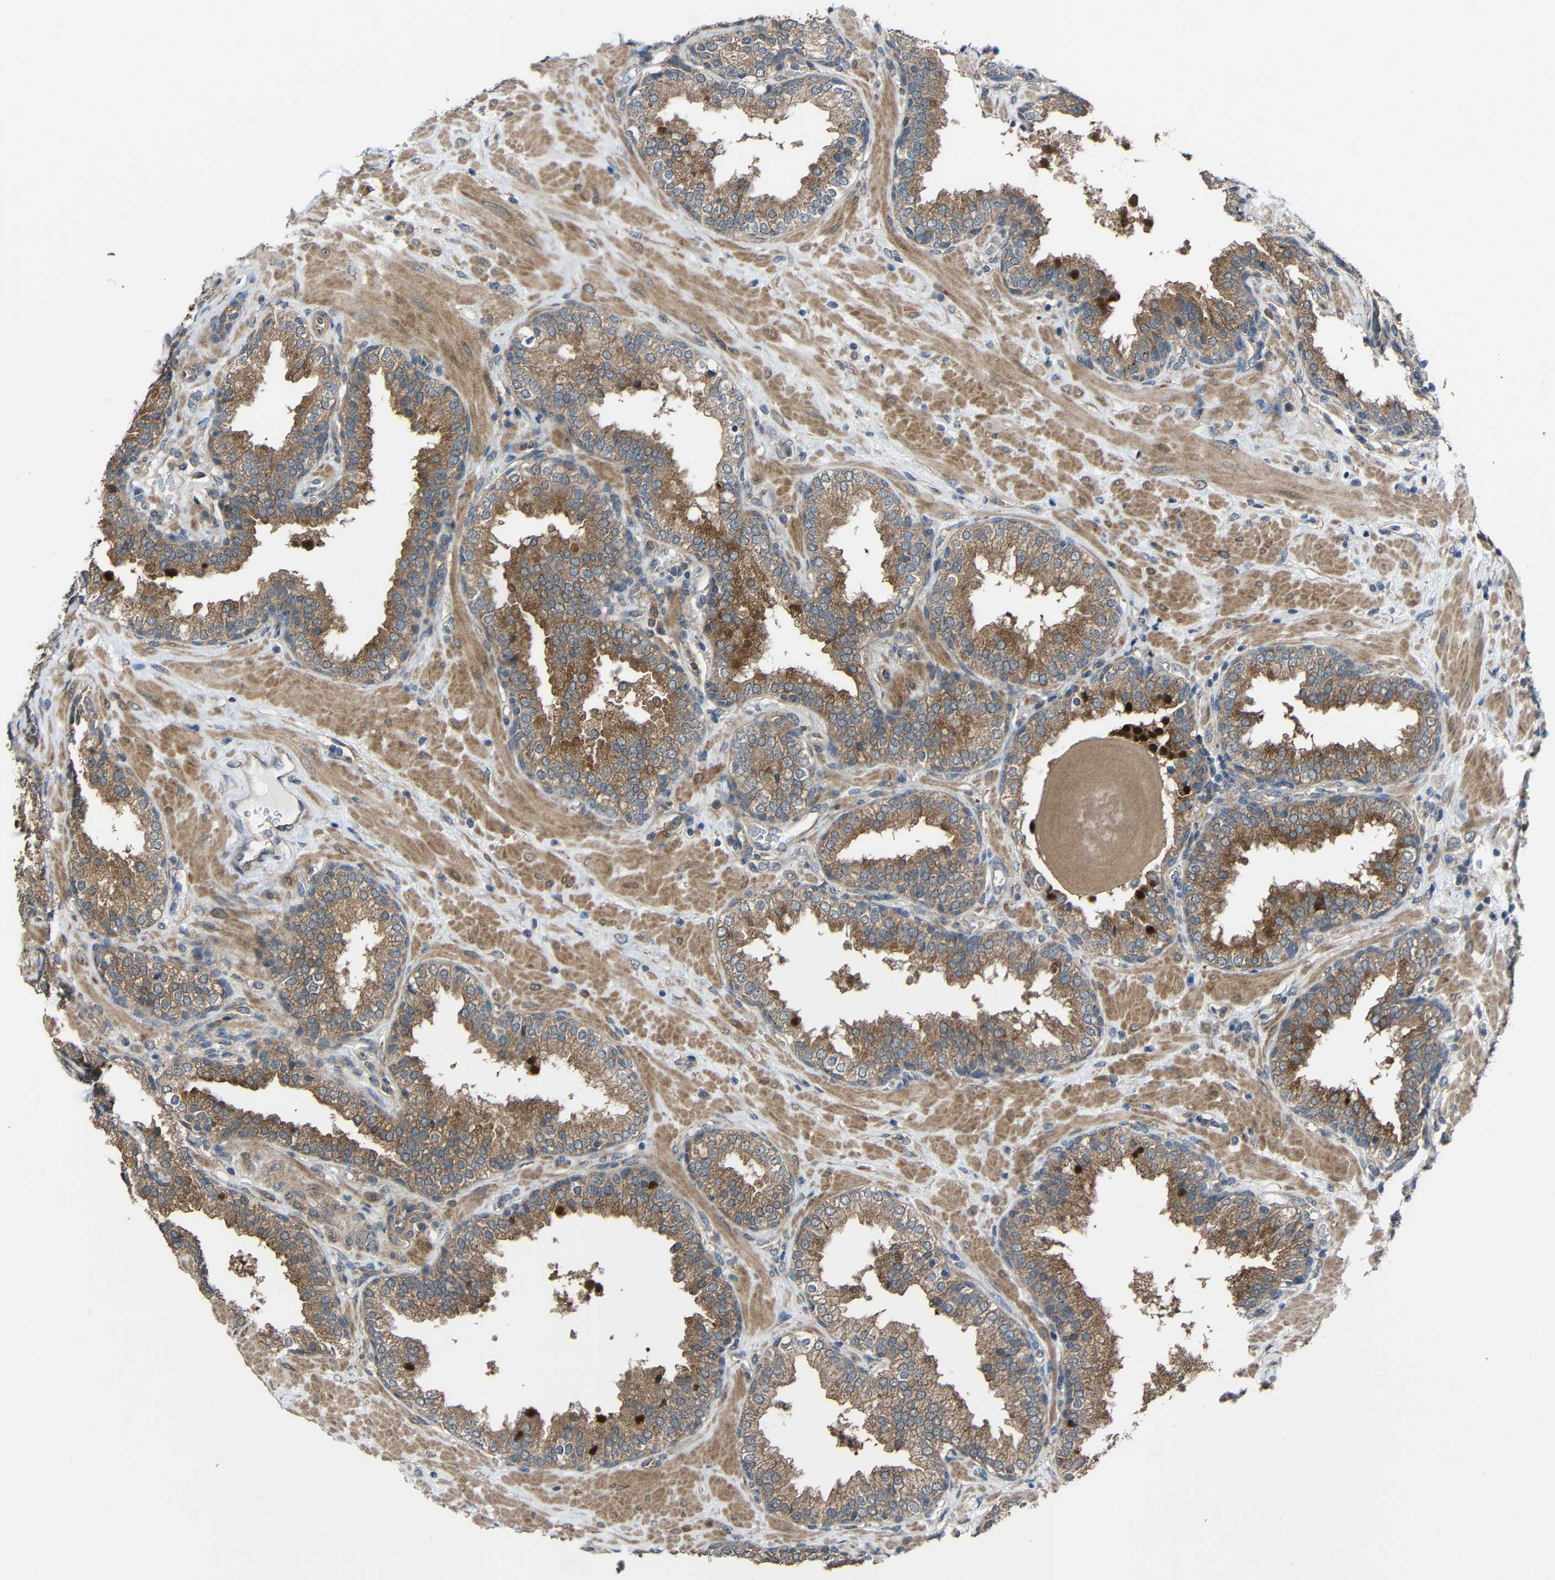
{"staining": {"intensity": "moderate", "quantity": ">75%", "location": "cytoplasmic/membranous"}, "tissue": "prostate", "cell_type": "Glandular cells", "image_type": "normal", "snomed": [{"axis": "morphology", "description": "Normal tissue, NOS"}, {"axis": "topography", "description": "Prostate"}], "caption": "Immunohistochemistry (IHC) image of unremarkable prostate stained for a protein (brown), which demonstrates medium levels of moderate cytoplasmic/membranous staining in about >75% of glandular cells.", "gene": "CHST9", "patient": {"sex": "male", "age": 51}}